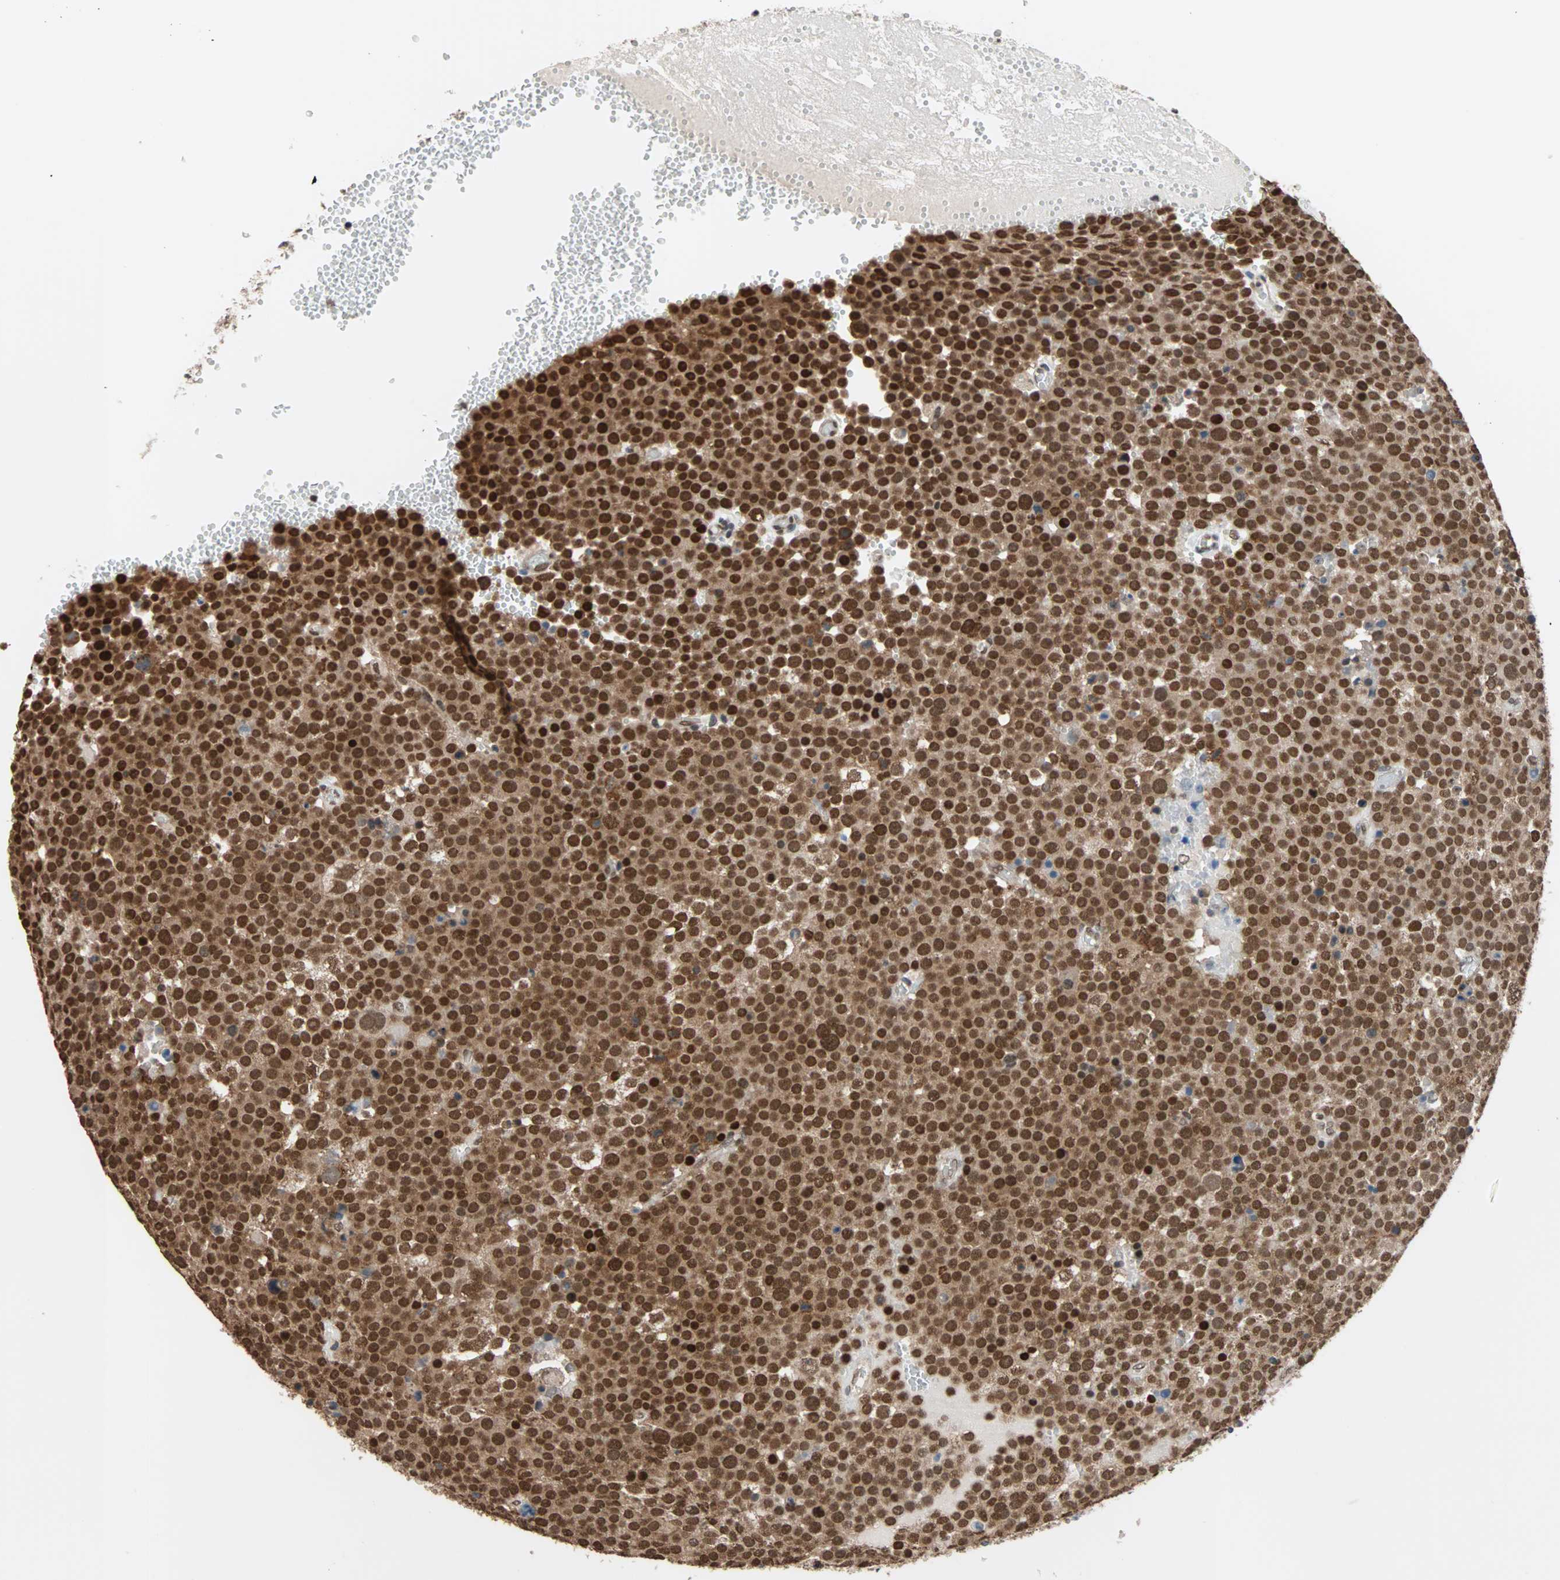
{"staining": {"intensity": "strong", "quantity": ">75%", "location": "nuclear"}, "tissue": "testis cancer", "cell_type": "Tumor cells", "image_type": "cancer", "snomed": [{"axis": "morphology", "description": "Seminoma, NOS"}, {"axis": "topography", "description": "Testis"}], "caption": "Strong nuclear staining for a protein is appreciated in about >75% of tumor cells of seminoma (testis) using immunohistochemistry (IHC).", "gene": "DAZAP1", "patient": {"sex": "male", "age": 71}}